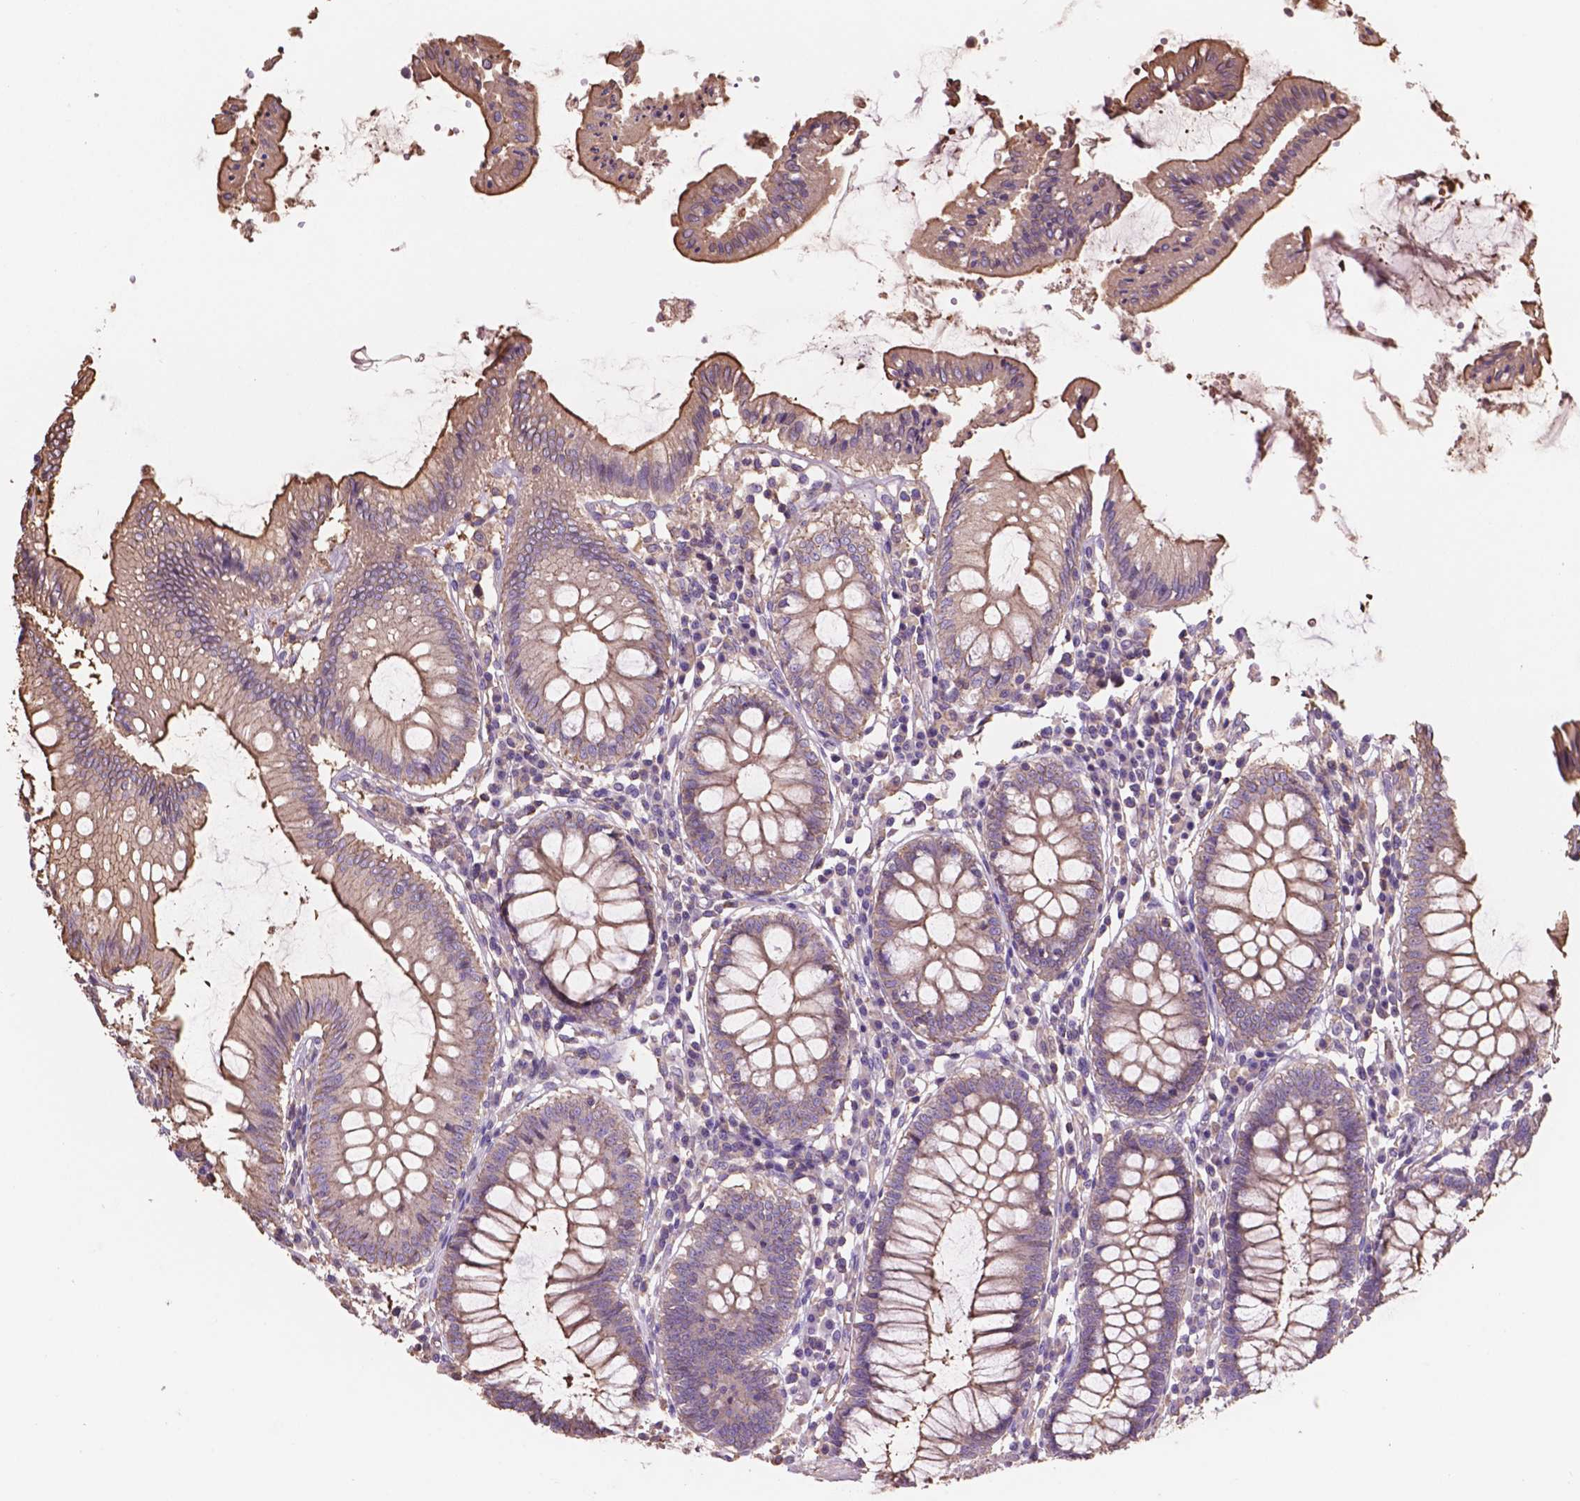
{"staining": {"intensity": "strong", "quantity": ">75%", "location": "cytoplasmic/membranous,nuclear"}, "tissue": "colon", "cell_type": "Endothelial cells", "image_type": "normal", "snomed": [{"axis": "morphology", "description": "Normal tissue, NOS"}, {"axis": "morphology", "description": "Adenocarcinoma, NOS"}, {"axis": "topography", "description": "Colon"}], "caption": "Normal colon reveals strong cytoplasmic/membranous,nuclear staining in approximately >75% of endothelial cells (brown staining indicates protein expression, while blue staining denotes nuclei)..", "gene": "NIPA2", "patient": {"sex": "male", "age": 83}}